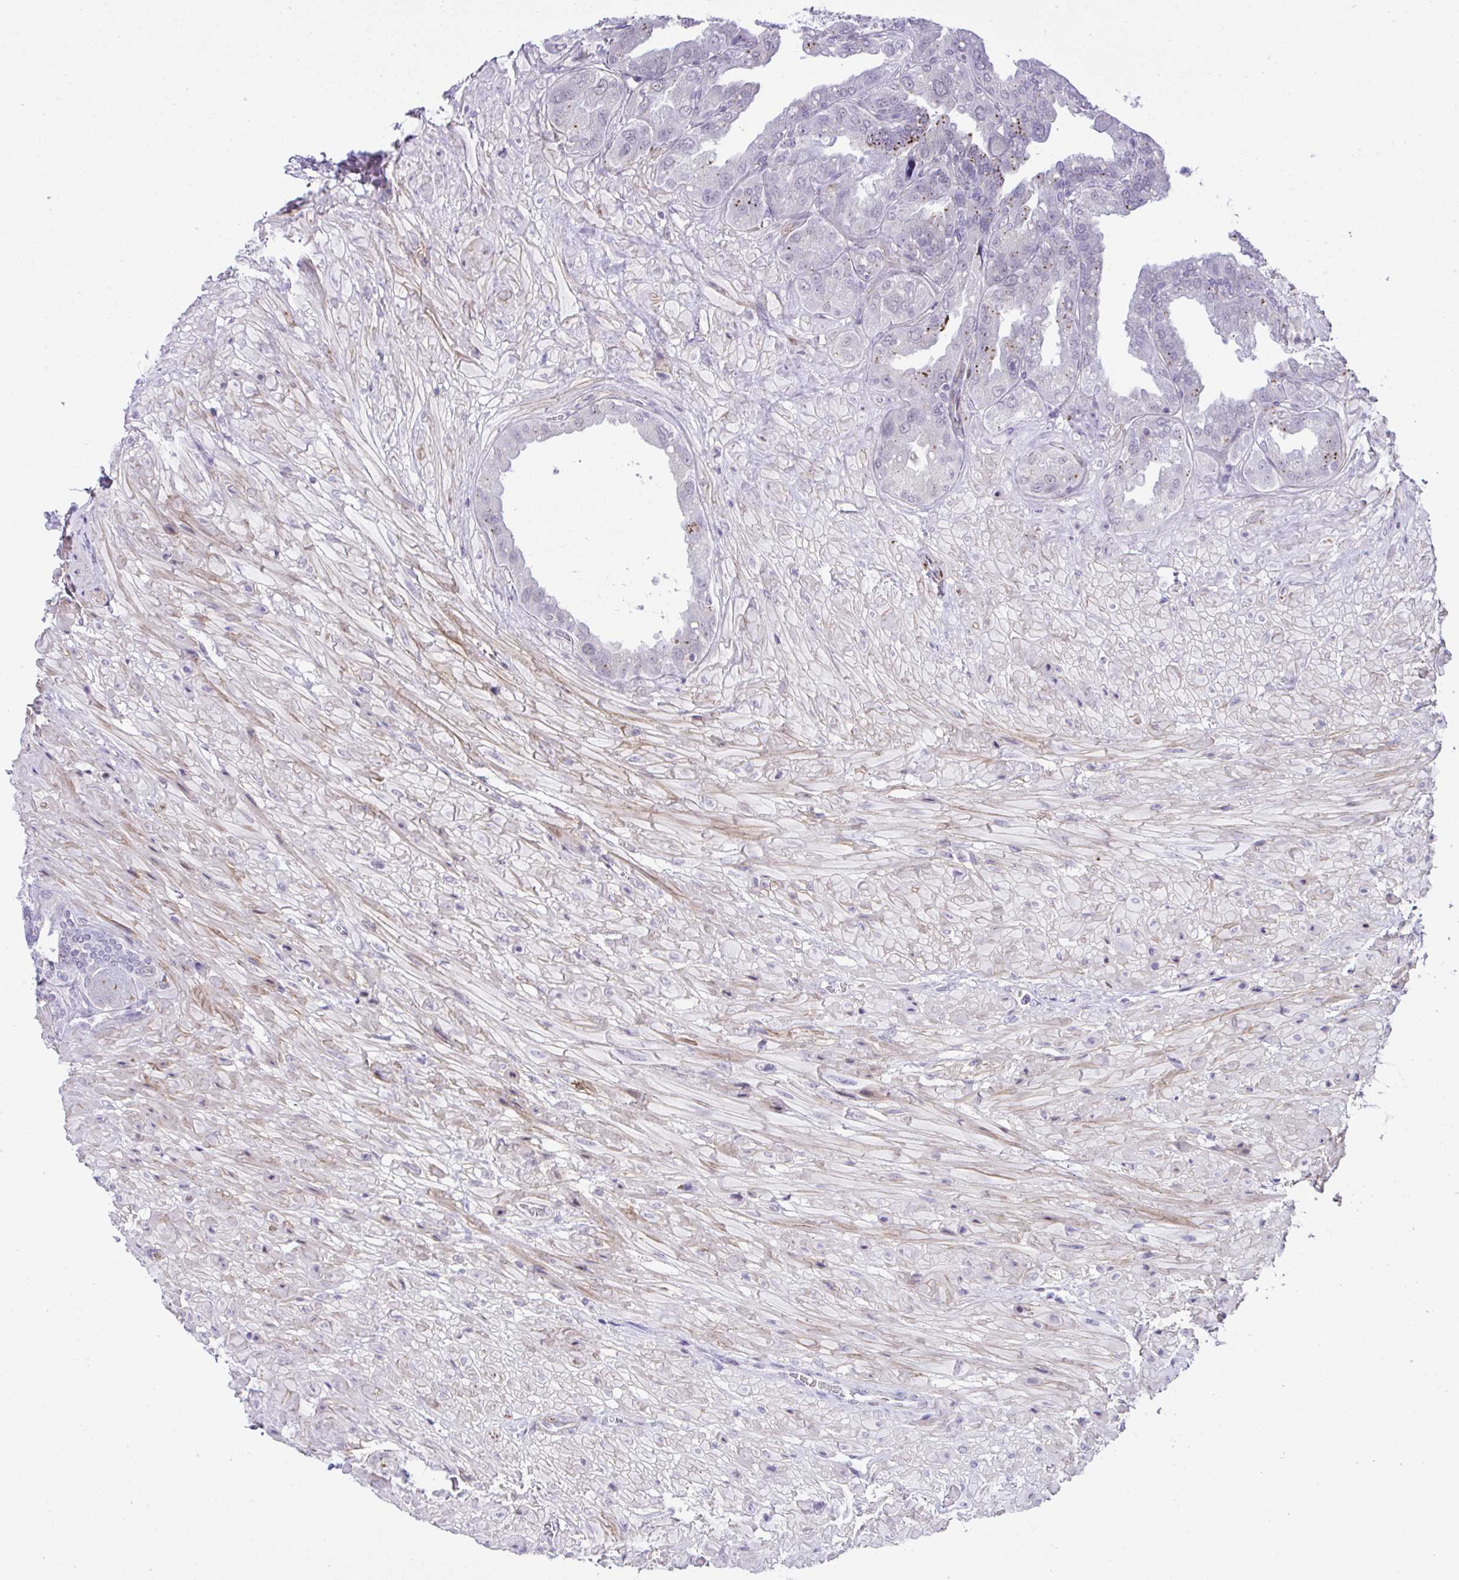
{"staining": {"intensity": "moderate", "quantity": "<25%", "location": "cytoplasmic/membranous"}, "tissue": "seminal vesicle", "cell_type": "Glandular cells", "image_type": "normal", "snomed": [{"axis": "morphology", "description": "Normal tissue, NOS"}, {"axis": "topography", "description": "Seminal veicle"}], "caption": "Protein staining of normal seminal vesicle demonstrates moderate cytoplasmic/membranous staining in about <25% of glandular cells.", "gene": "FBXO34", "patient": {"sex": "male", "age": 55}}